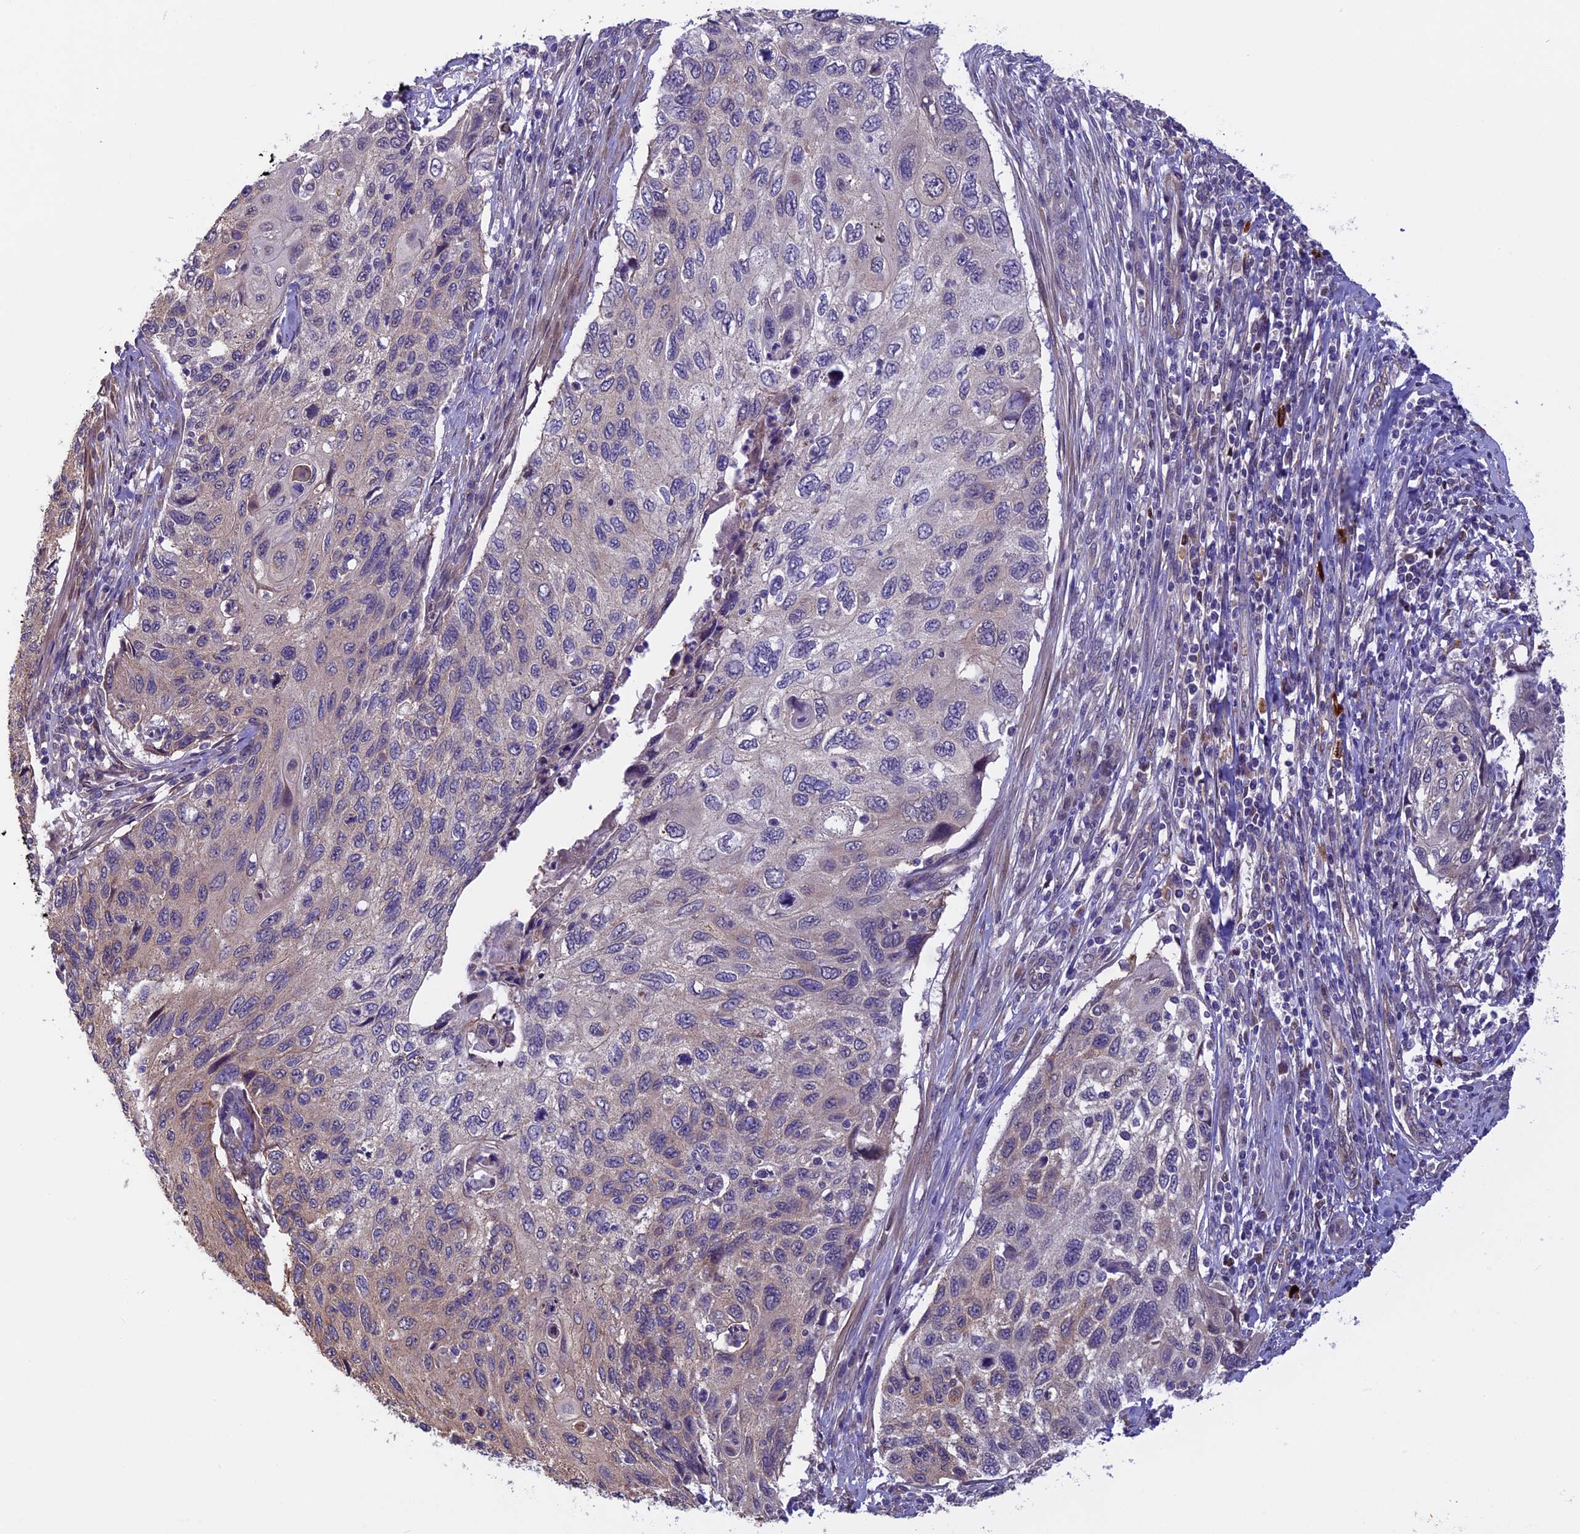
{"staining": {"intensity": "negative", "quantity": "none", "location": "none"}, "tissue": "cervical cancer", "cell_type": "Tumor cells", "image_type": "cancer", "snomed": [{"axis": "morphology", "description": "Squamous cell carcinoma, NOS"}, {"axis": "topography", "description": "Cervix"}], "caption": "Tumor cells are negative for brown protein staining in cervical cancer (squamous cell carcinoma). (DAB (3,3'-diaminobenzidine) immunohistochemistry (IHC) with hematoxylin counter stain).", "gene": "CCDC9B", "patient": {"sex": "female", "age": 70}}